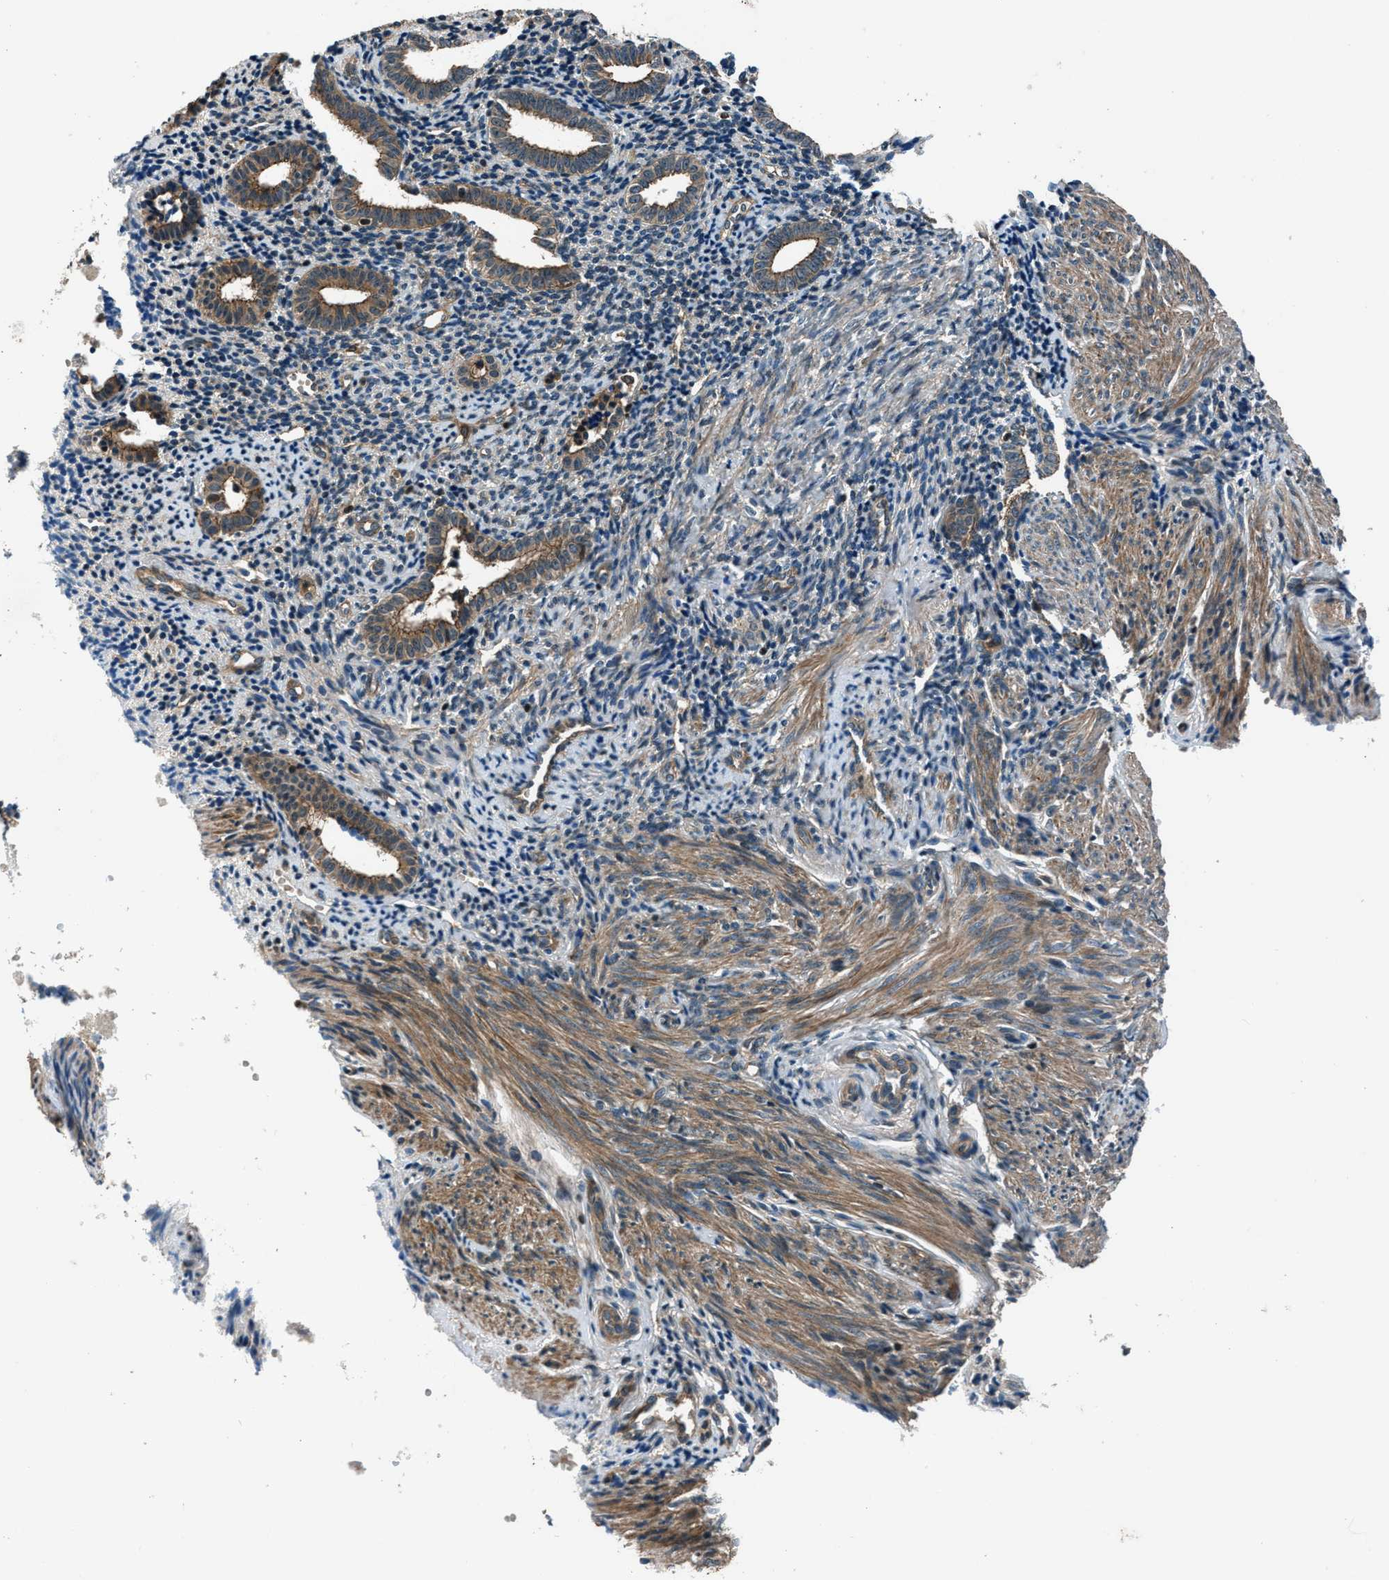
{"staining": {"intensity": "negative", "quantity": "none", "location": "none"}, "tissue": "endometrium", "cell_type": "Cells in endometrial stroma", "image_type": "normal", "snomed": [{"axis": "morphology", "description": "Normal tissue, NOS"}, {"axis": "topography", "description": "Endometrium"}], "caption": "Immunohistochemistry (IHC) image of benign human endometrium stained for a protein (brown), which exhibits no staining in cells in endometrial stroma. (DAB (3,3'-diaminobenzidine) IHC with hematoxylin counter stain).", "gene": "ARHGEF11", "patient": {"sex": "female", "age": 50}}